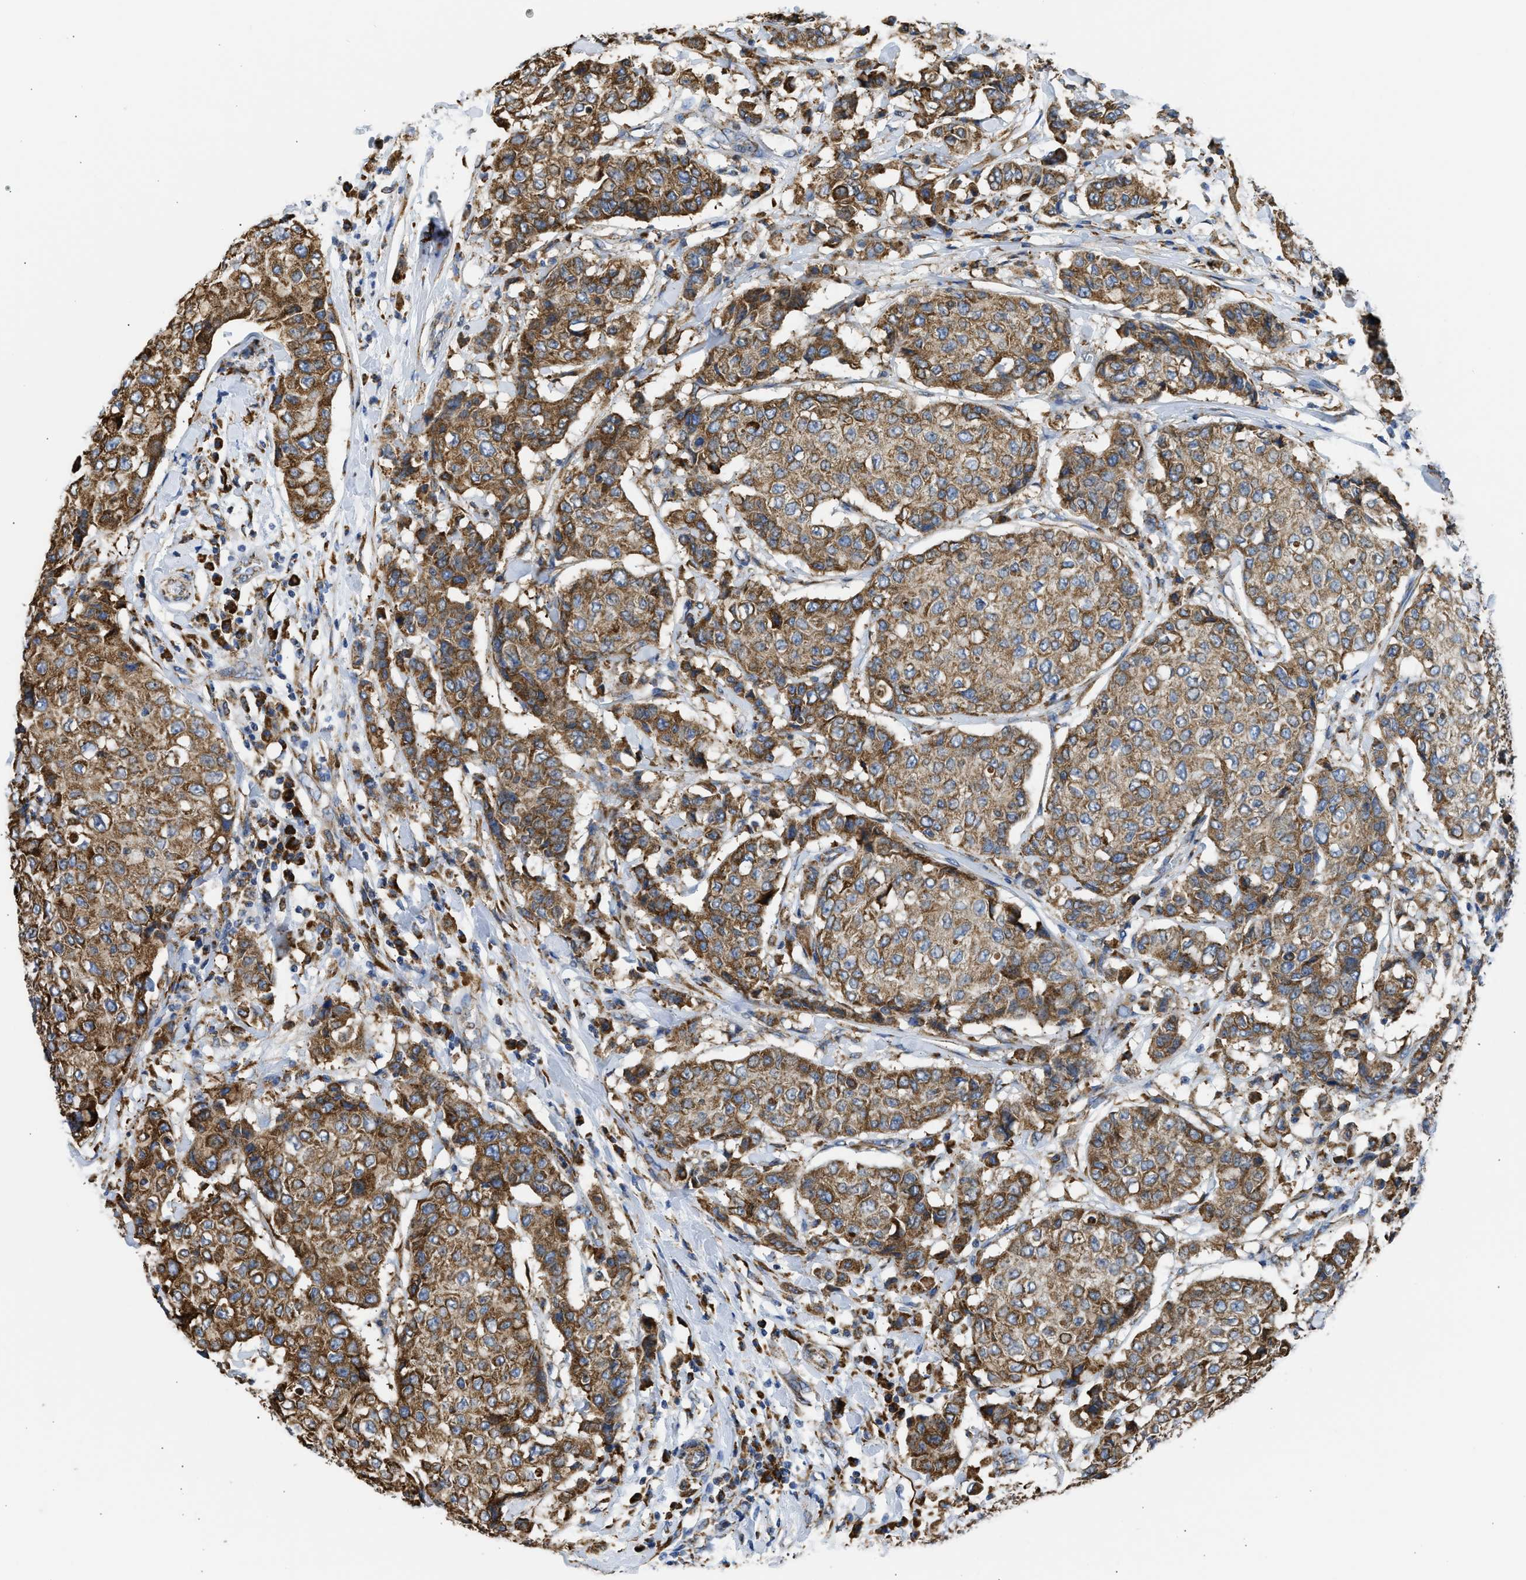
{"staining": {"intensity": "moderate", "quantity": ">75%", "location": "cytoplasmic/membranous"}, "tissue": "breast cancer", "cell_type": "Tumor cells", "image_type": "cancer", "snomed": [{"axis": "morphology", "description": "Duct carcinoma"}, {"axis": "topography", "description": "Breast"}], "caption": "Immunohistochemistry of breast cancer shows medium levels of moderate cytoplasmic/membranous staining in approximately >75% of tumor cells.", "gene": "CYCS", "patient": {"sex": "female", "age": 27}}